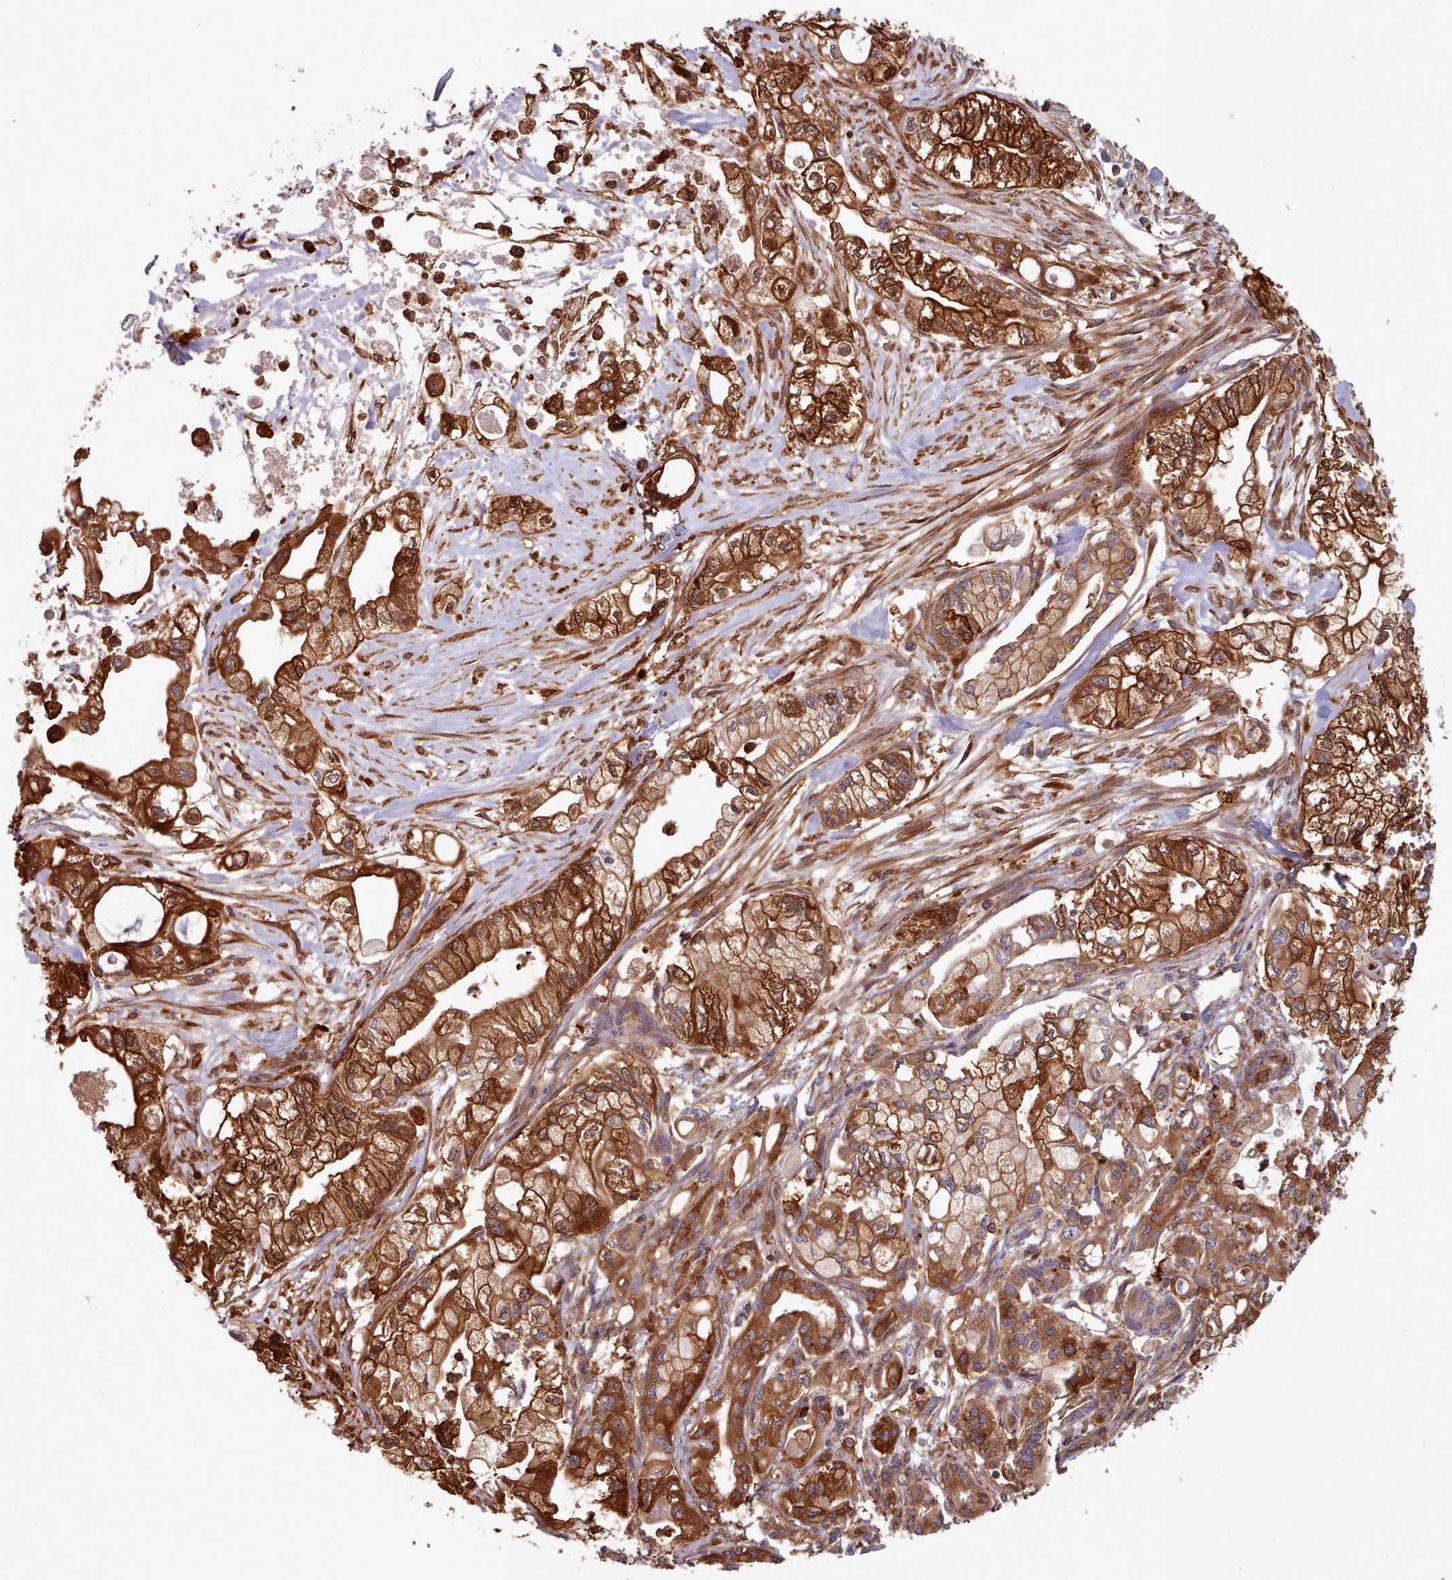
{"staining": {"intensity": "strong", "quantity": ">75%", "location": "cytoplasmic/membranous"}, "tissue": "pancreatic cancer", "cell_type": "Tumor cells", "image_type": "cancer", "snomed": [{"axis": "morphology", "description": "Adenocarcinoma, NOS"}, {"axis": "topography", "description": "Pancreas"}], "caption": "Immunohistochemical staining of human pancreatic cancer shows high levels of strong cytoplasmic/membranous staining in approximately >75% of tumor cells. The staining was performed using DAB (3,3'-diaminobenzidine), with brown indicating positive protein expression. Nuclei are stained blue with hematoxylin.", "gene": "SLC4A9", "patient": {"sex": "male", "age": 79}}